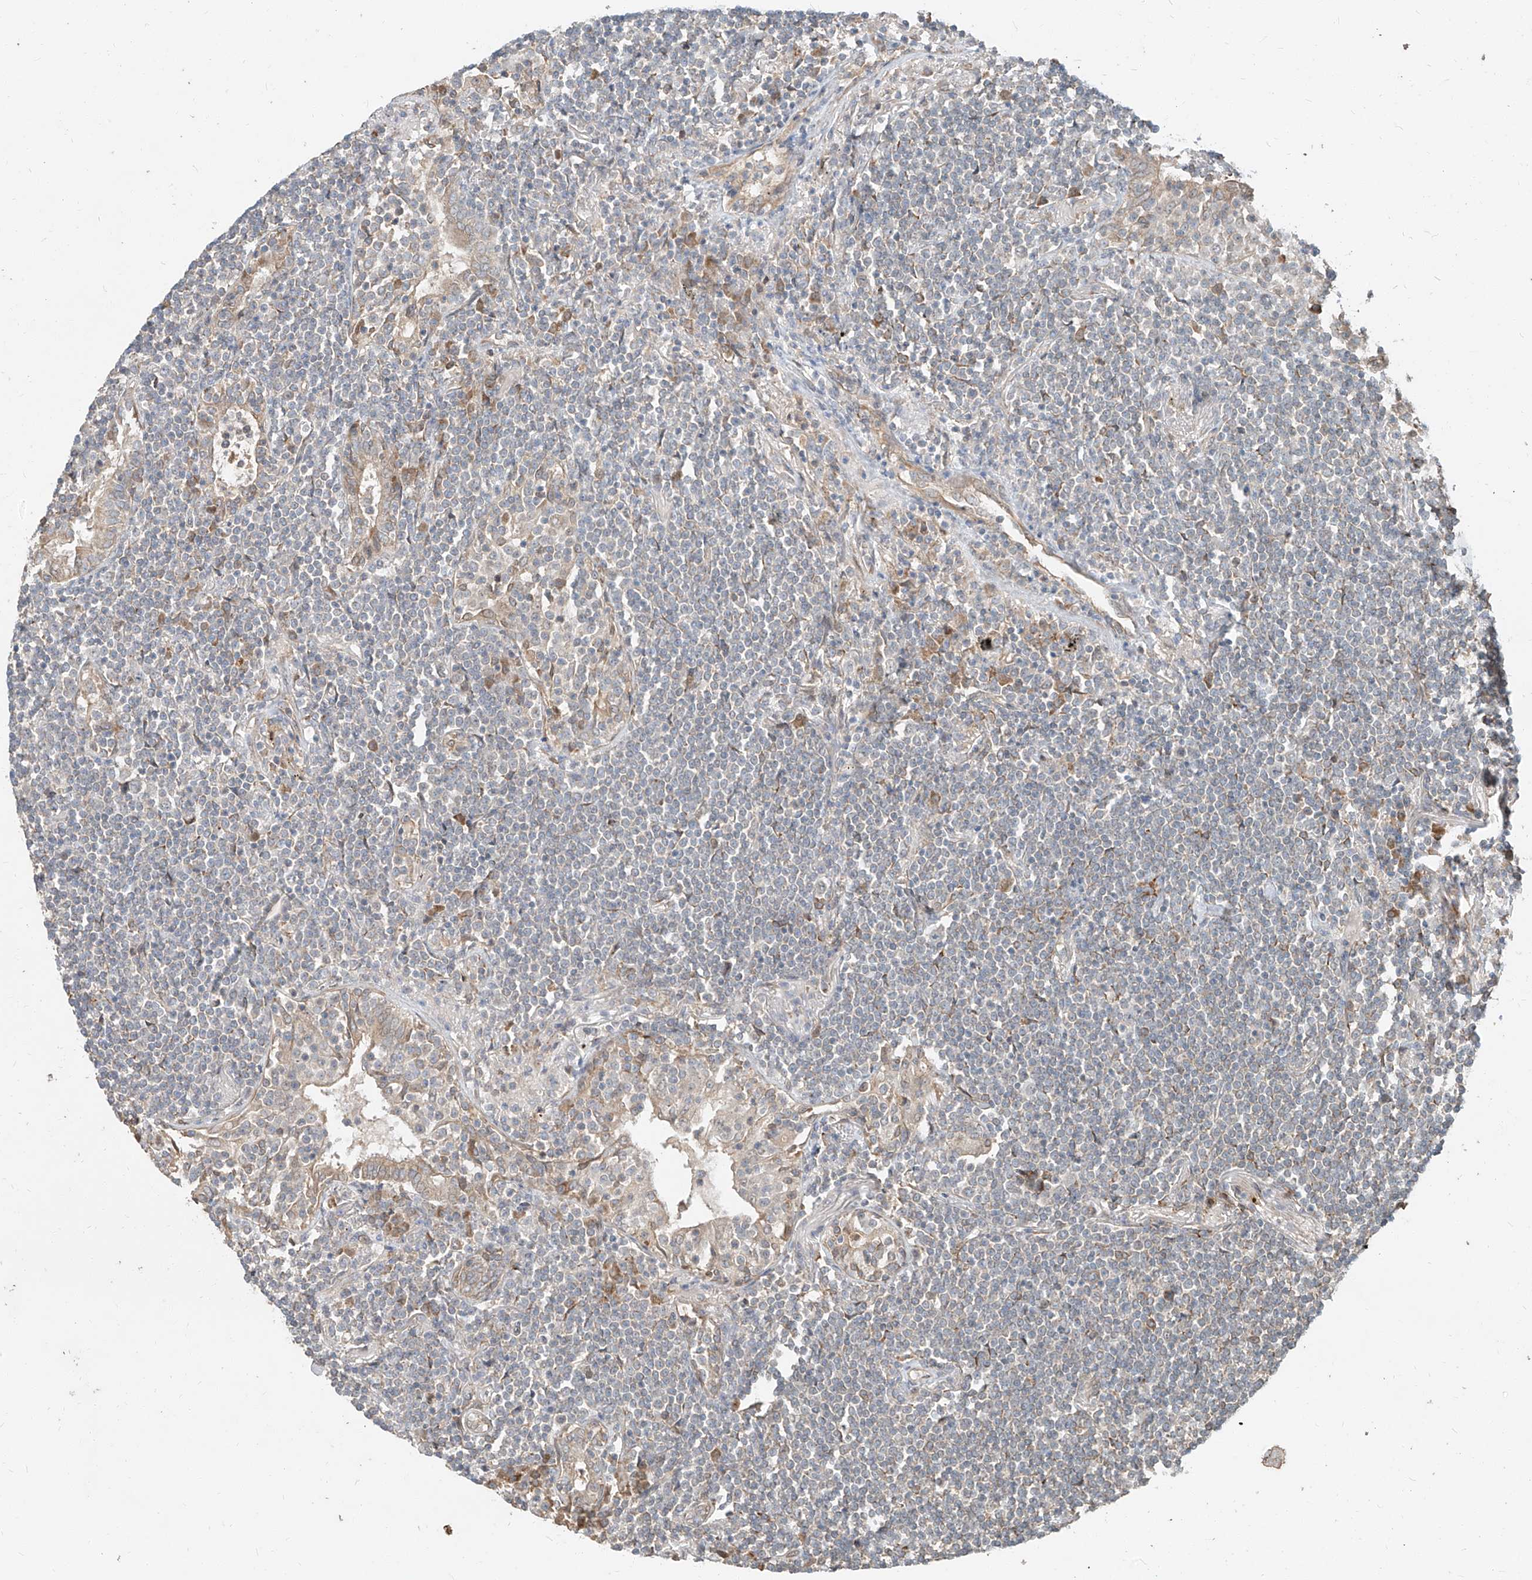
{"staining": {"intensity": "negative", "quantity": "none", "location": "none"}, "tissue": "lymphoma", "cell_type": "Tumor cells", "image_type": "cancer", "snomed": [{"axis": "morphology", "description": "Malignant lymphoma, non-Hodgkin's type, Low grade"}, {"axis": "topography", "description": "Lung"}], "caption": "Tumor cells are negative for brown protein staining in lymphoma.", "gene": "STX19", "patient": {"sex": "female", "age": 71}}